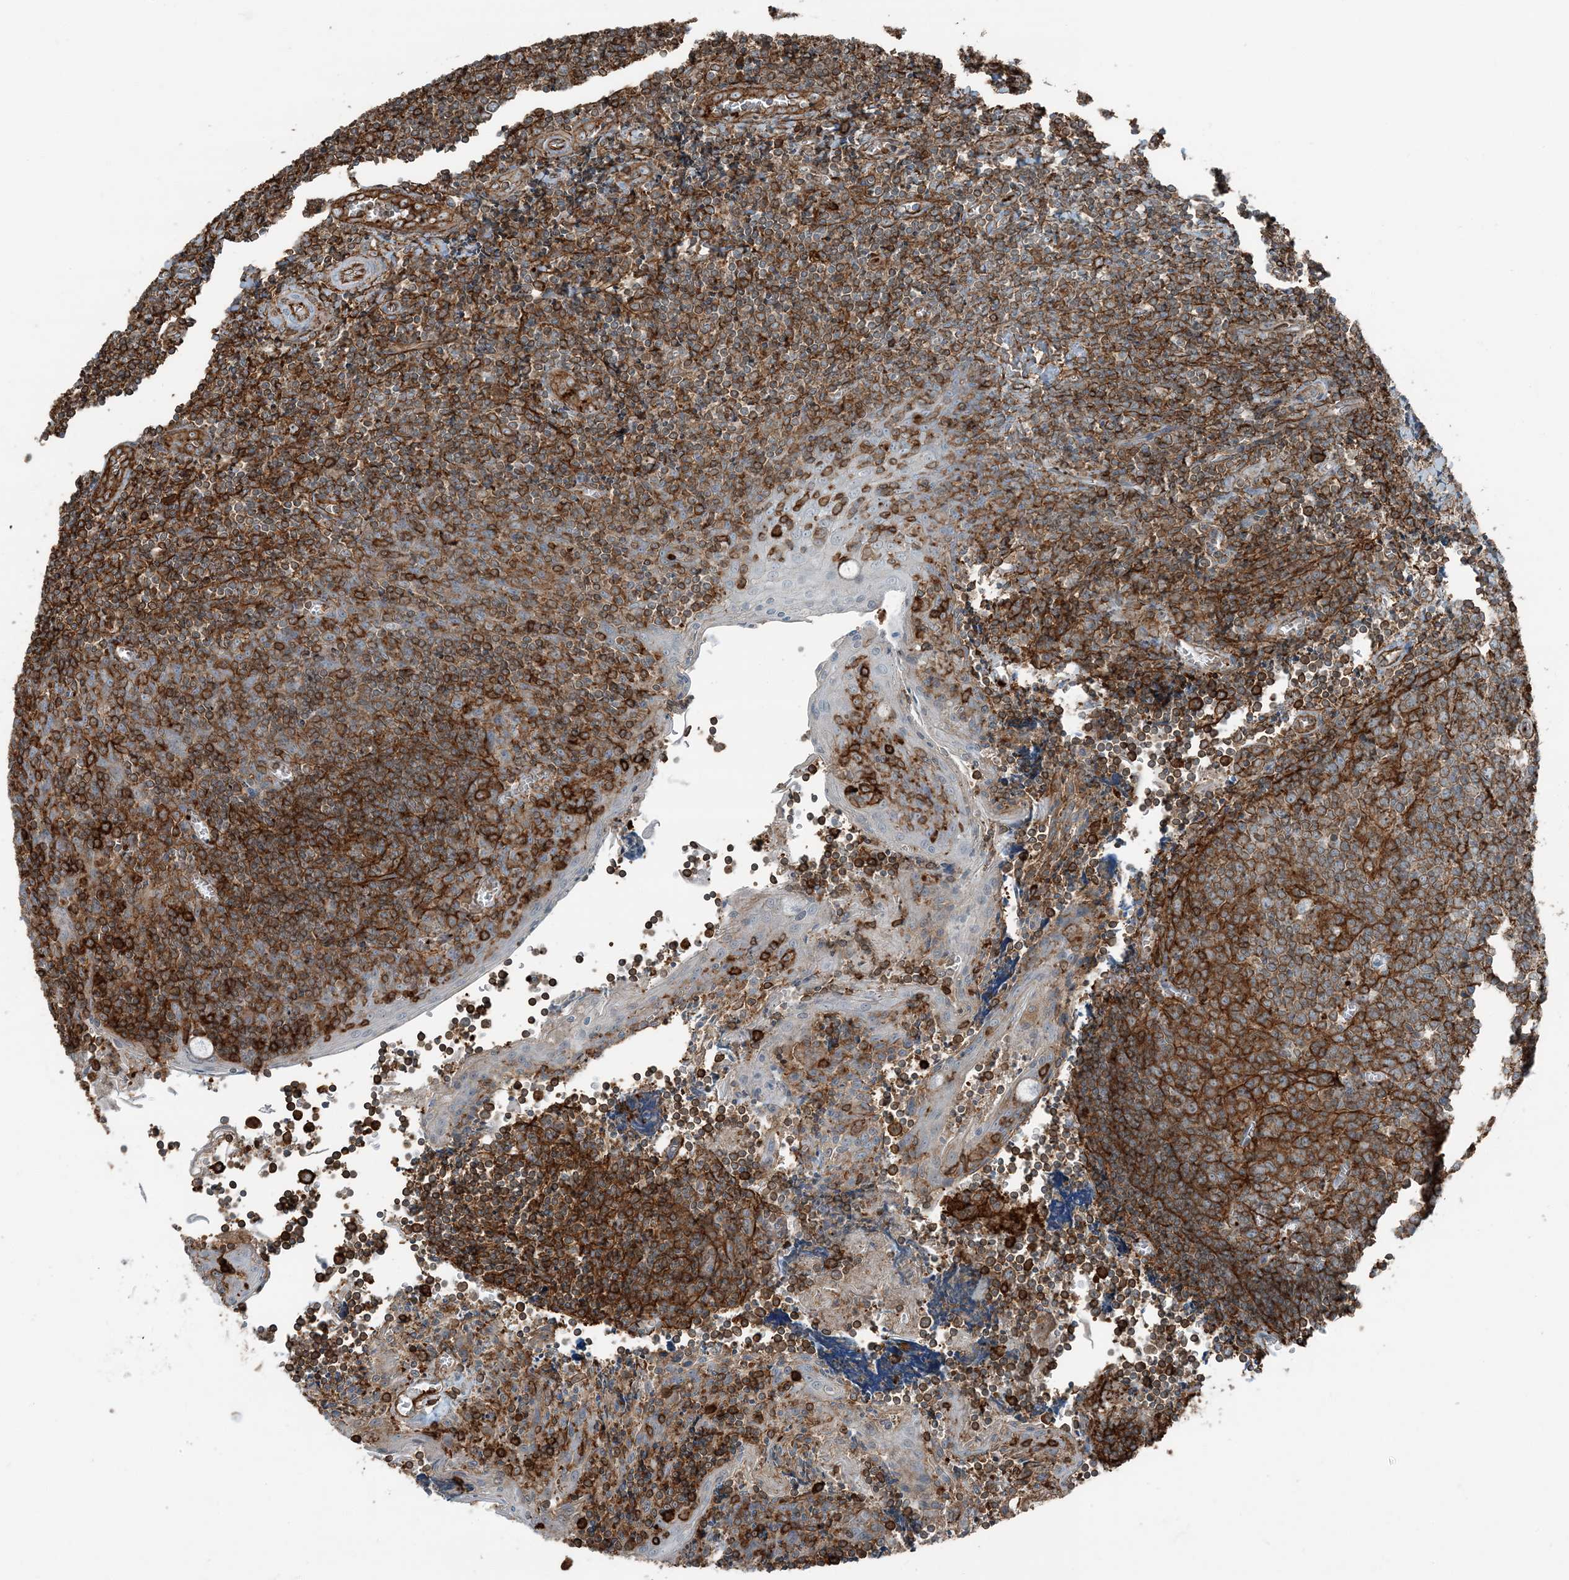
{"staining": {"intensity": "strong", "quantity": ">75%", "location": "cytoplasmic/membranous"}, "tissue": "tonsil", "cell_type": "Germinal center cells", "image_type": "normal", "snomed": [{"axis": "morphology", "description": "Normal tissue, NOS"}, {"axis": "topography", "description": "Tonsil"}], "caption": "Brown immunohistochemical staining in unremarkable human tonsil demonstrates strong cytoplasmic/membranous expression in approximately >75% of germinal center cells. The protein is shown in brown color, while the nuclei are stained blue.", "gene": "APOBEC3C", "patient": {"sex": "male", "age": 27}}